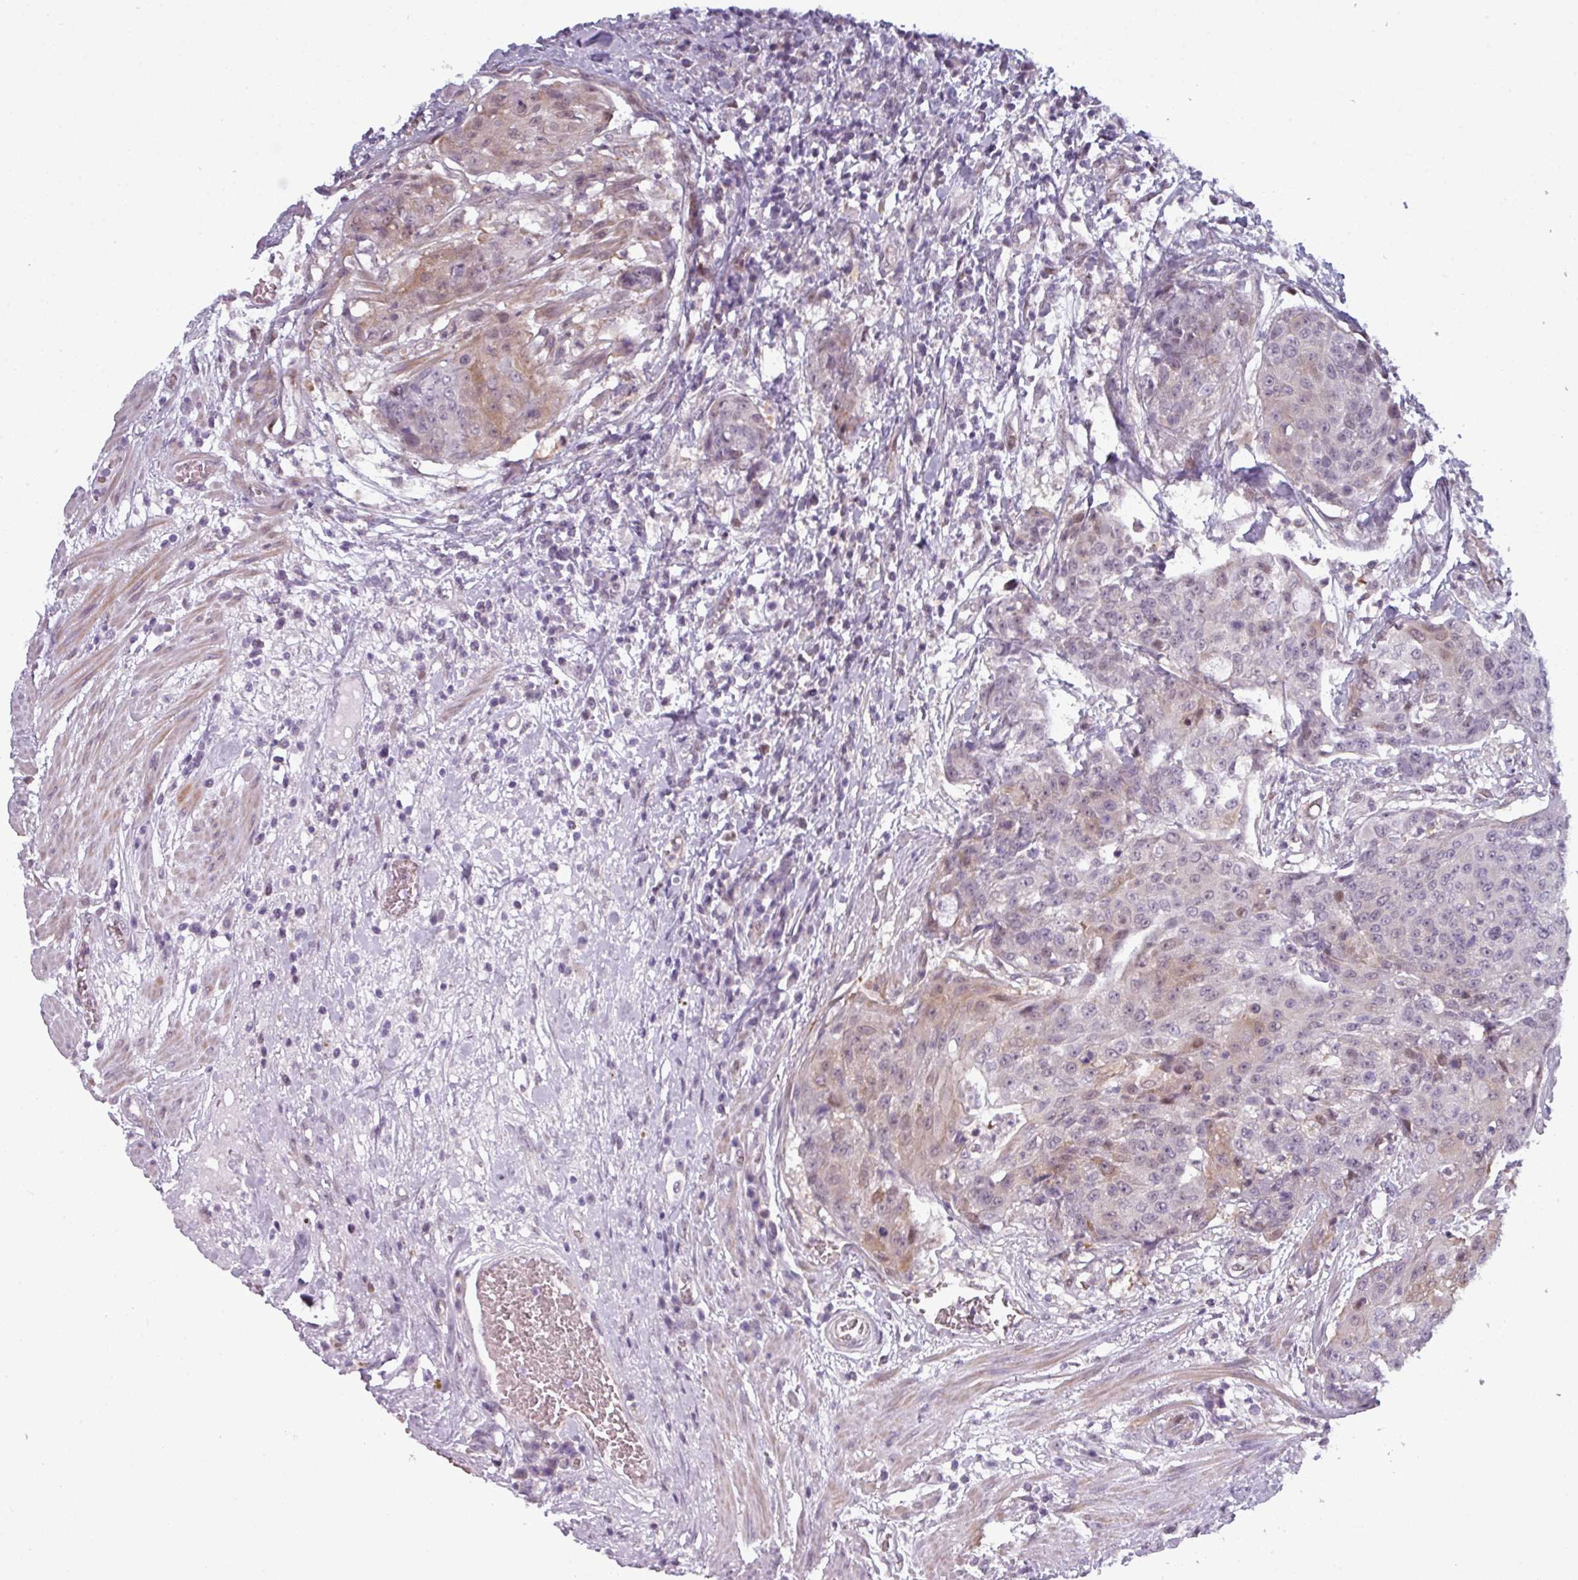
{"staining": {"intensity": "moderate", "quantity": "<25%", "location": "cytoplasmic/membranous,nuclear"}, "tissue": "urothelial cancer", "cell_type": "Tumor cells", "image_type": "cancer", "snomed": [{"axis": "morphology", "description": "Urothelial carcinoma, High grade"}, {"axis": "topography", "description": "Urinary bladder"}], "caption": "The image displays immunohistochemical staining of urothelial cancer. There is moderate cytoplasmic/membranous and nuclear staining is seen in approximately <25% of tumor cells.", "gene": "PRAMEF12", "patient": {"sex": "female", "age": 63}}